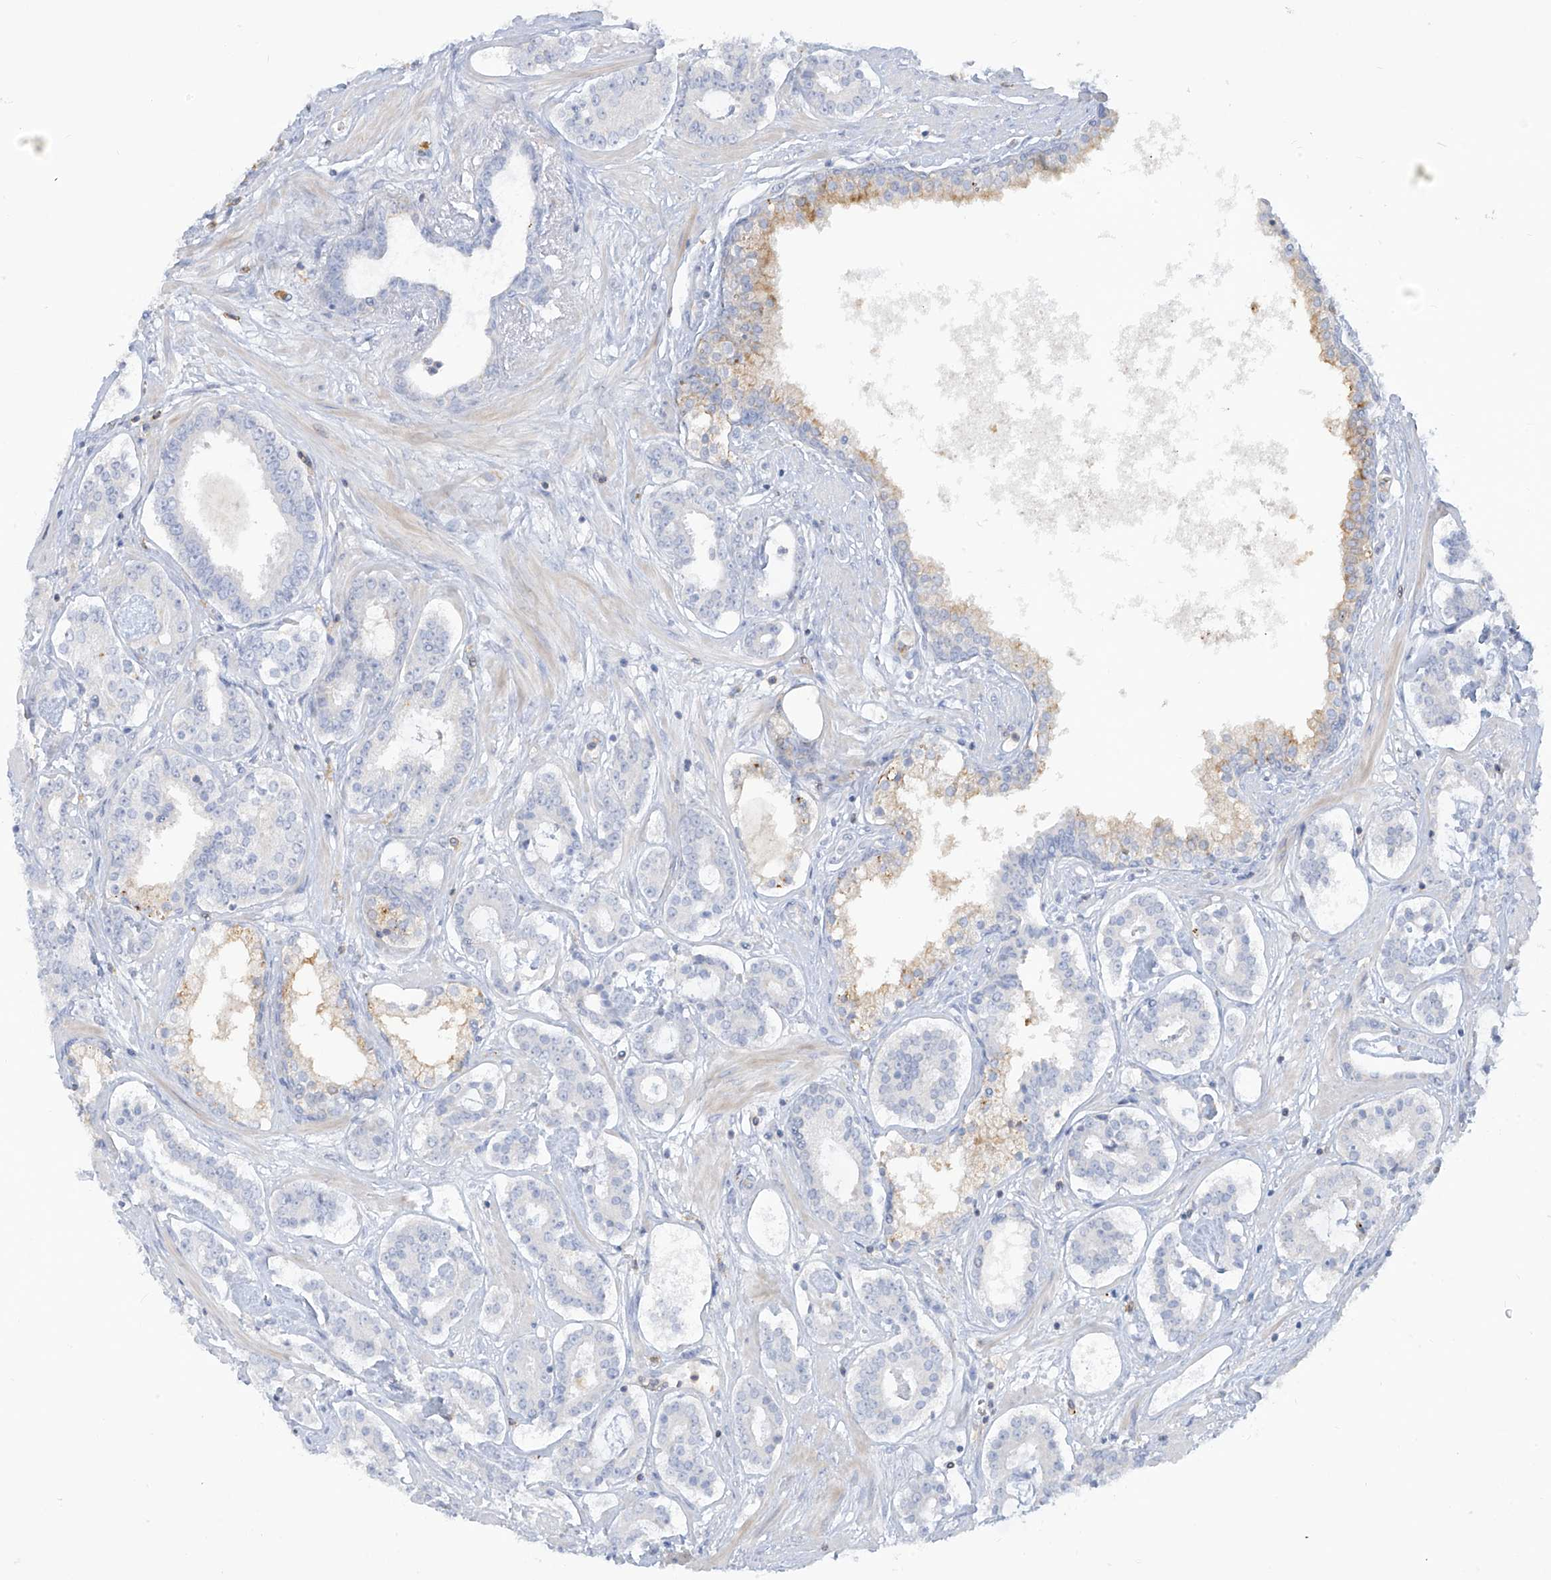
{"staining": {"intensity": "negative", "quantity": "none", "location": "none"}, "tissue": "prostate cancer", "cell_type": "Tumor cells", "image_type": "cancer", "snomed": [{"axis": "morphology", "description": "Adenocarcinoma, High grade"}, {"axis": "topography", "description": "Prostate"}], "caption": "Photomicrograph shows no significant protein expression in tumor cells of high-grade adenocarcinoma (prostate).", "gene": "NOTO", "patient": {"sex": "male", "age": 58}}